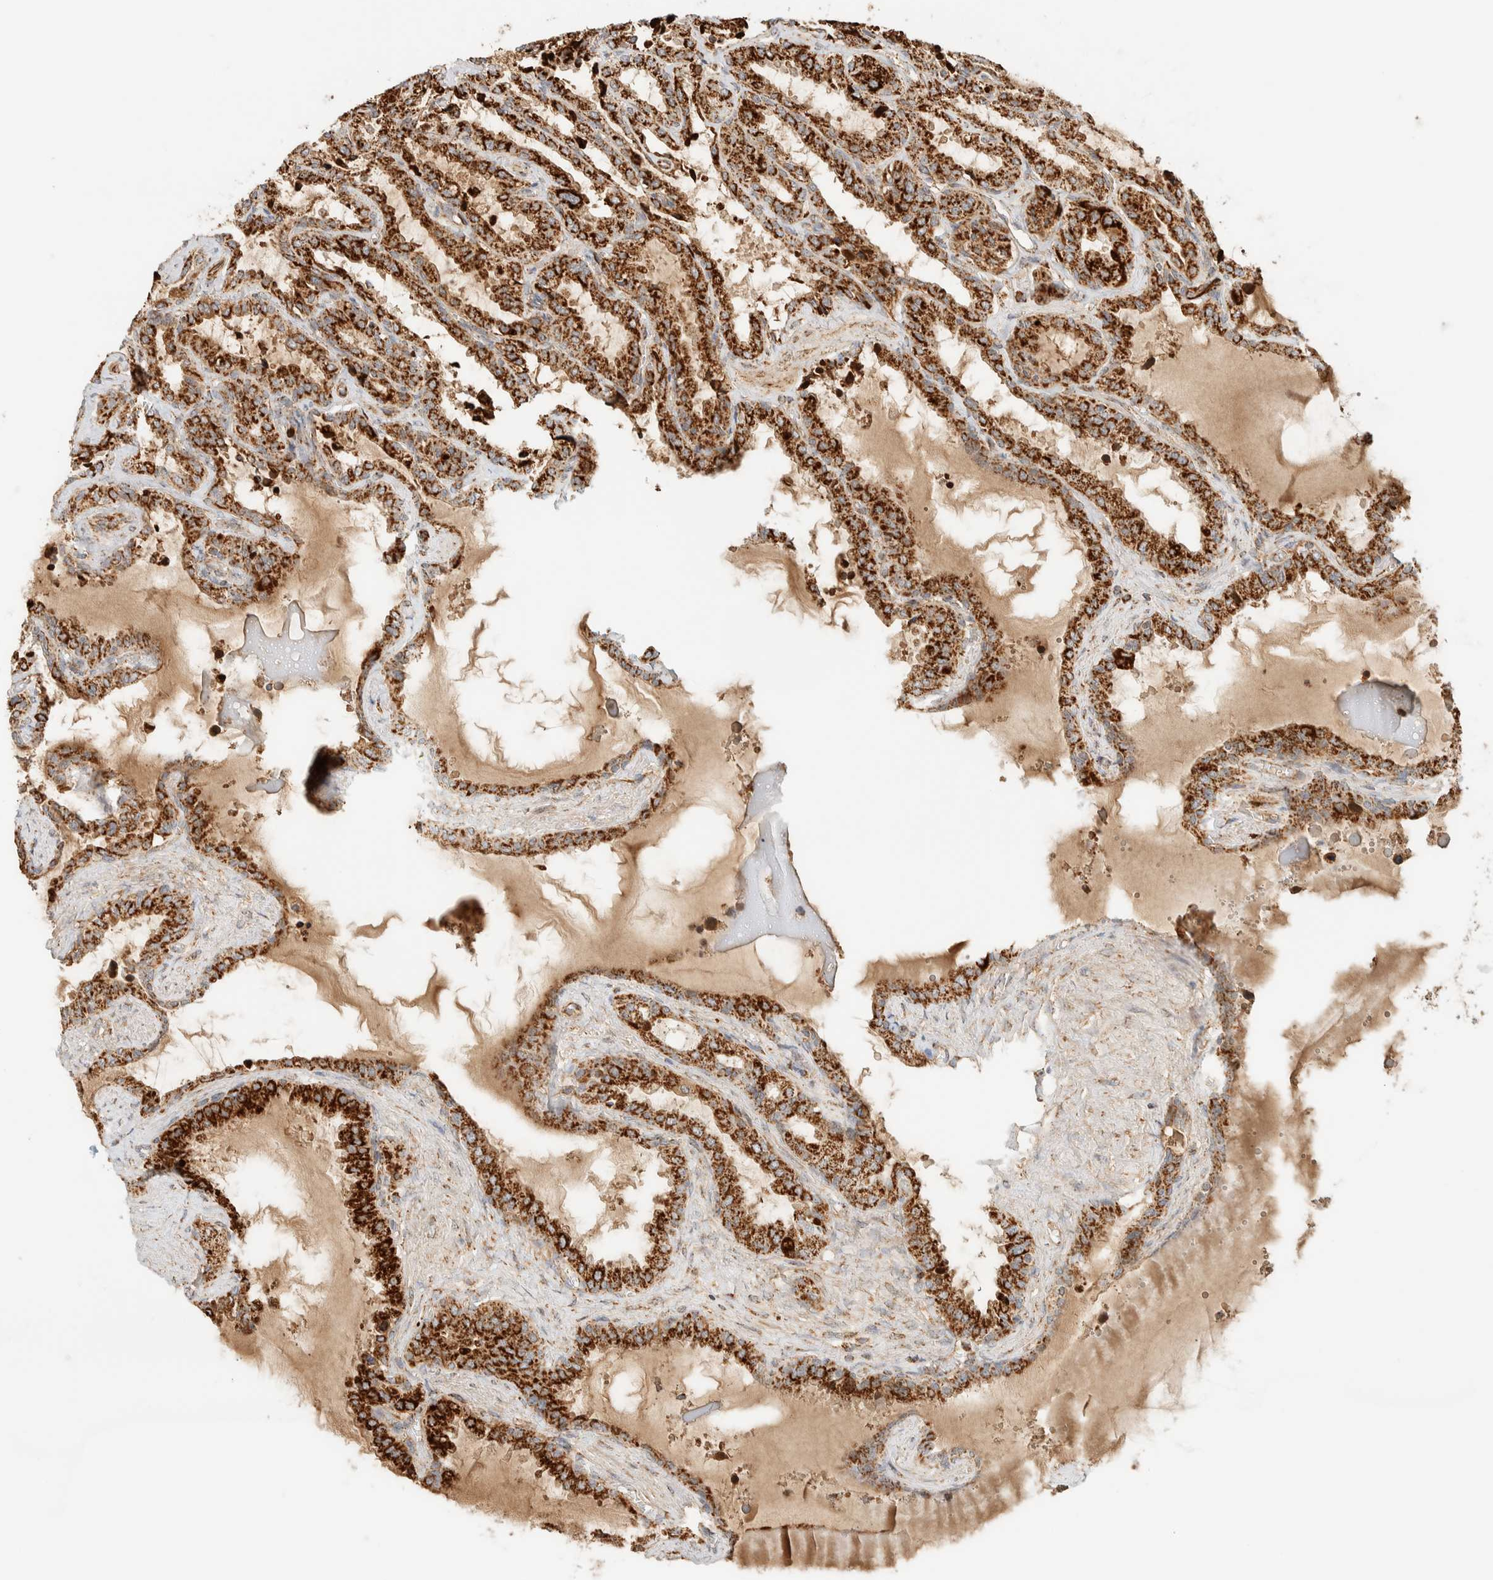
{"staining": {"intensity": "strong", "quantity": ">75%", "location": "cytoplasmic/membranous"}, "tissue": "seminal vesicle", "cell_type": "Glandular cells", "image_type": "normal", "snomed": [{"axis": "morphology", "description": "Normal tissue, NOS"}, {"axis": "topography", "description": "Seminal veicle"}], "caption": "The micrograph demonstrates immunohistochemical staining of unremarkable seminal vesicle. There is strong cytoplasmic/membranous expression is present in about >75% of glandular cells.", "gene": "KIFAP3", "patient": {"sex": "male", "age": 46}}